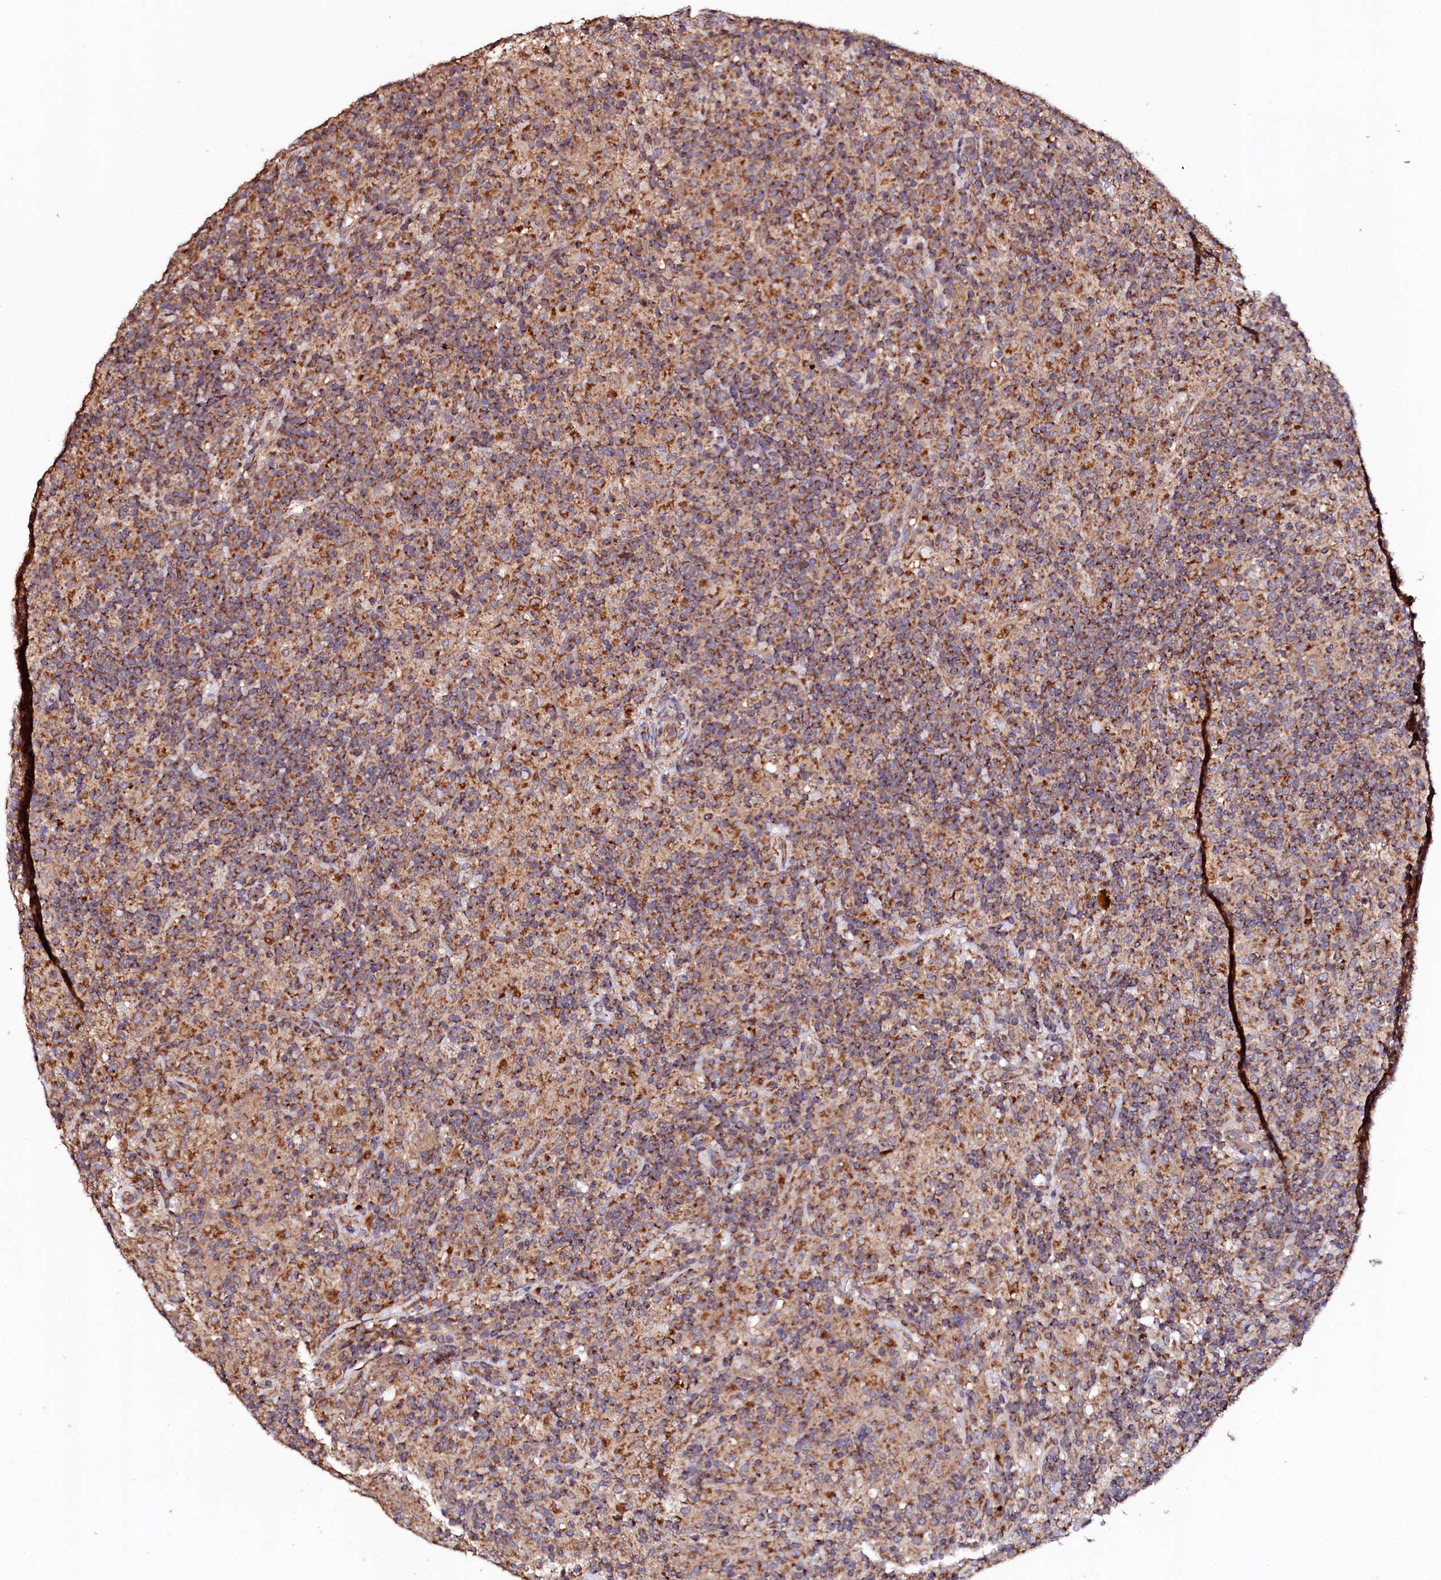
{"staining": {"intensity": "moderate", "quantity": ">75%", "location": "cytoplasmic/membranous"}, "tissue": "lymphoma", "cell_type": "Tumor cells", "image_type": "cancer", "snomed": [{"axis": "morphology", "description": "Hodgkin's disease, NOS"}, {"axis": "topography", "description": "Lymph node"}], "caption": "The histopathology image exhibits staining of lymphoma, revealing moderate cytoplasmic/membranous protein expression (brown color) within tumor cells. The staining was performed using DAB to visualize the protein expression in brown, while the nuclei were stained in blue with hematoxylin (Magnification: 20x).", "gene": "ST3GAL1", "patient": {"sex": "male", "age": 70}}